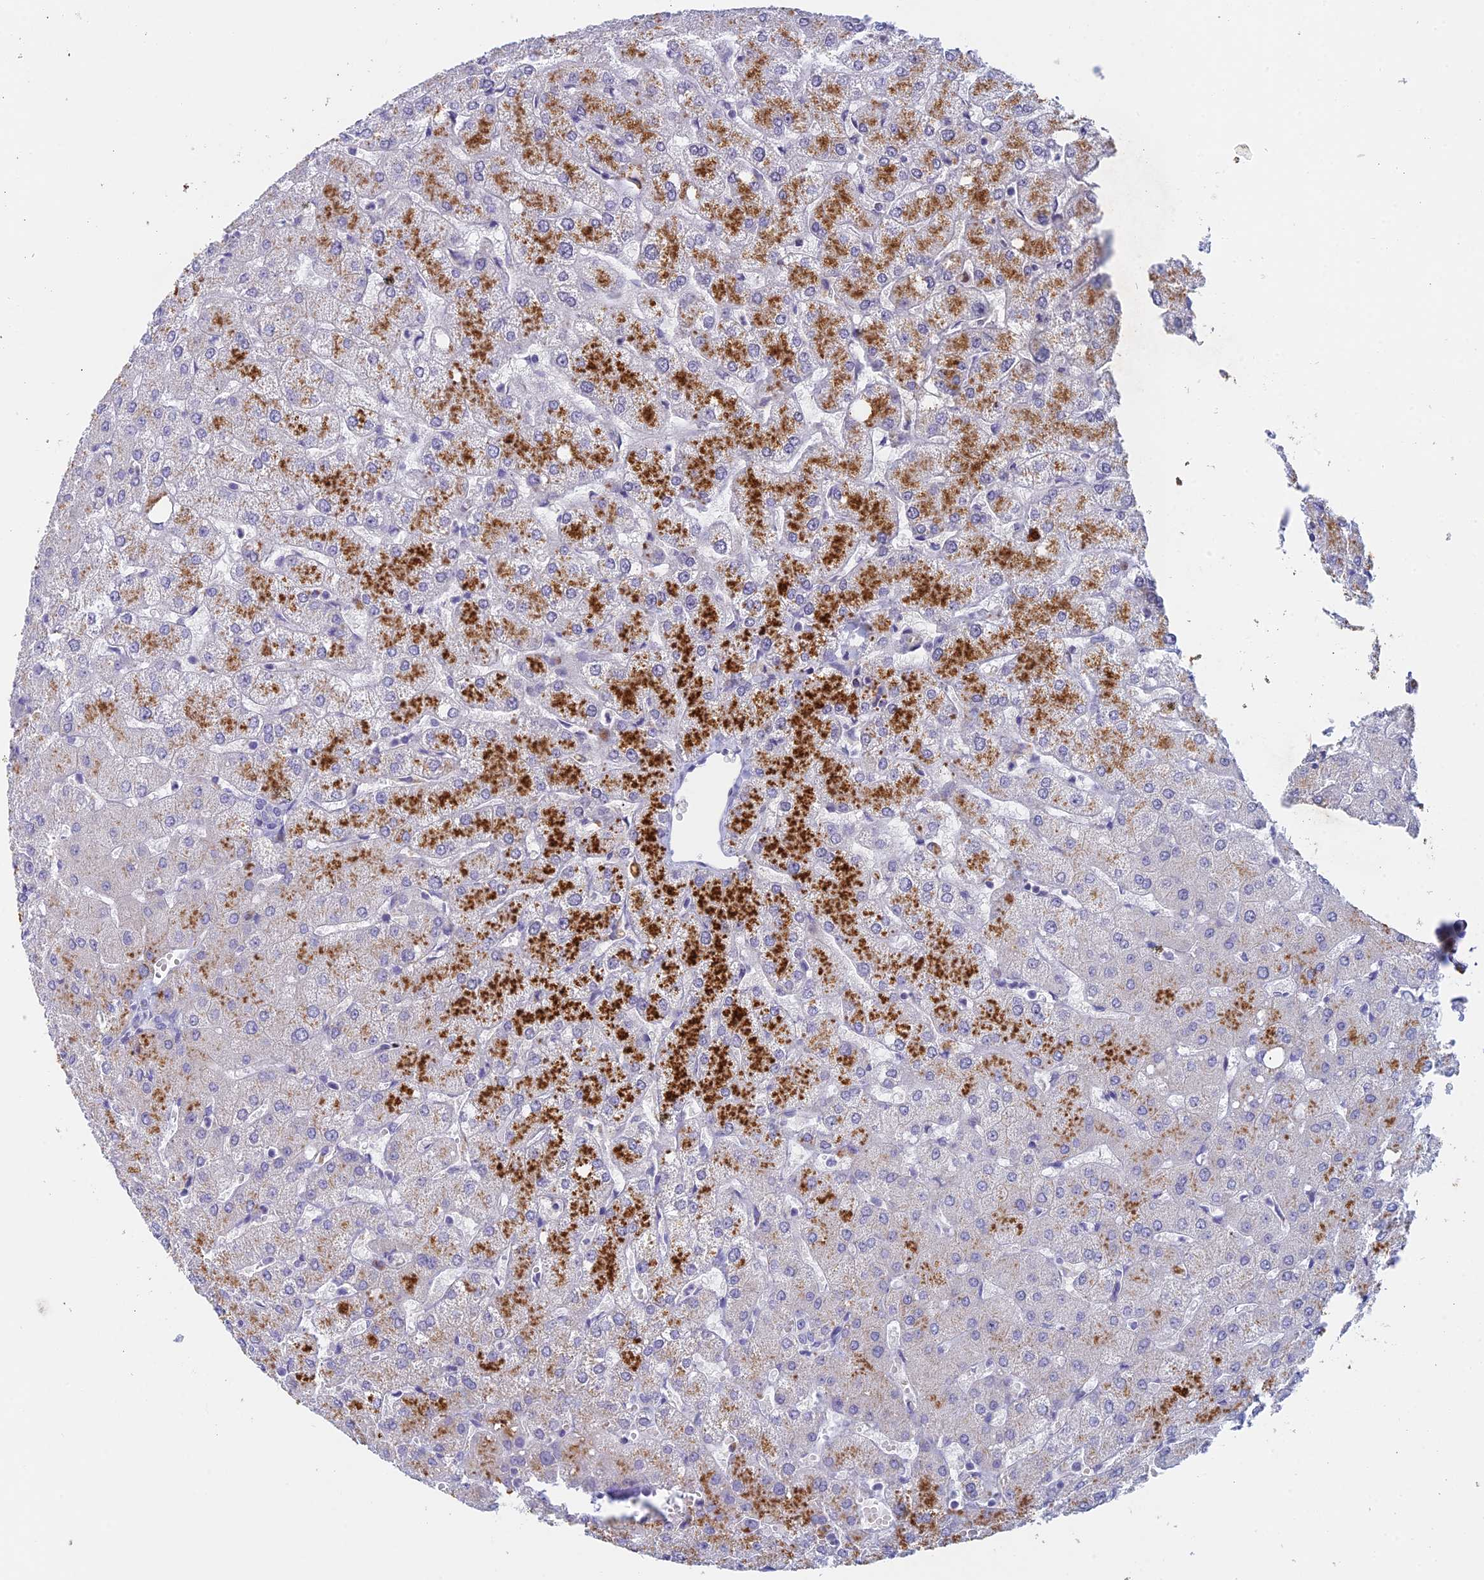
{"staining": {"intensity": "negative", "quantity": "none", "location": "none"}, "tissue": "liver", "cell_type": "Cholangiocytes", "image_type": "normal", "snomed": [{"axis": "morphology", "description": "Normal tissue, NOS"}, {"axis": "topography", "description": "Liver"}], "caption": "Protein analysis of benign liver displays no significant staining in cholangiocytes.", "gene": "REXO5", "patient": {"sex": "female", "age": 54}}